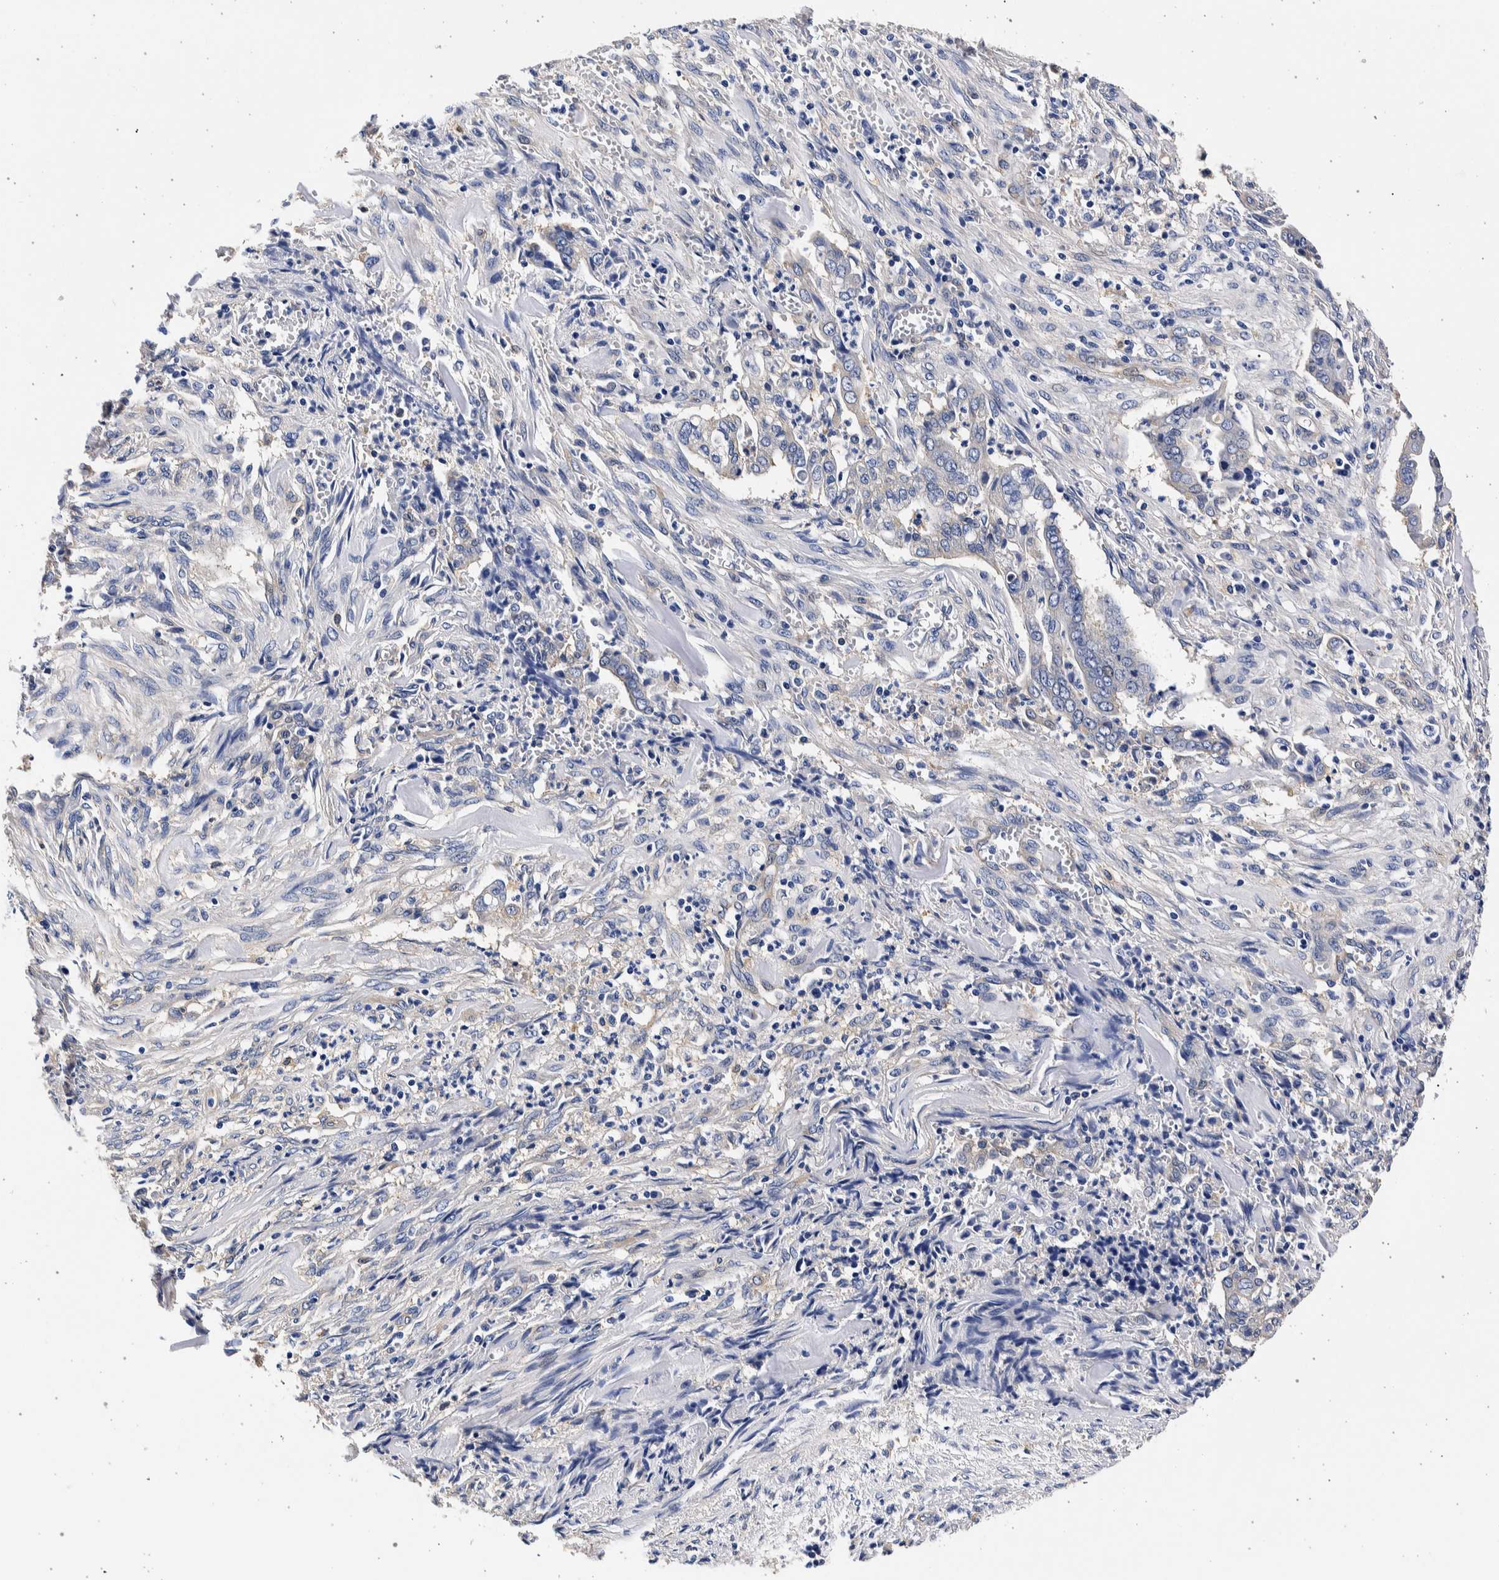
{"staining": {"intensity": "negative", "quantity": "none", "location": "none"}, "tissue": "cervical cancer", "cell_type": "Tumor cells", "image_type": "cancer", "snomed": [{"axis": "morphology", "description": "Adenocarcinoma, NOS"}, {"axis": "topography", "description": "Cervix"}], "caption": "This is a image of IHC staining of cervical adenocarcinoma, which shows no positivity in tumor cells.", "gene": "NIBAN2", "patient": {"sex": "female", "age": 44}}